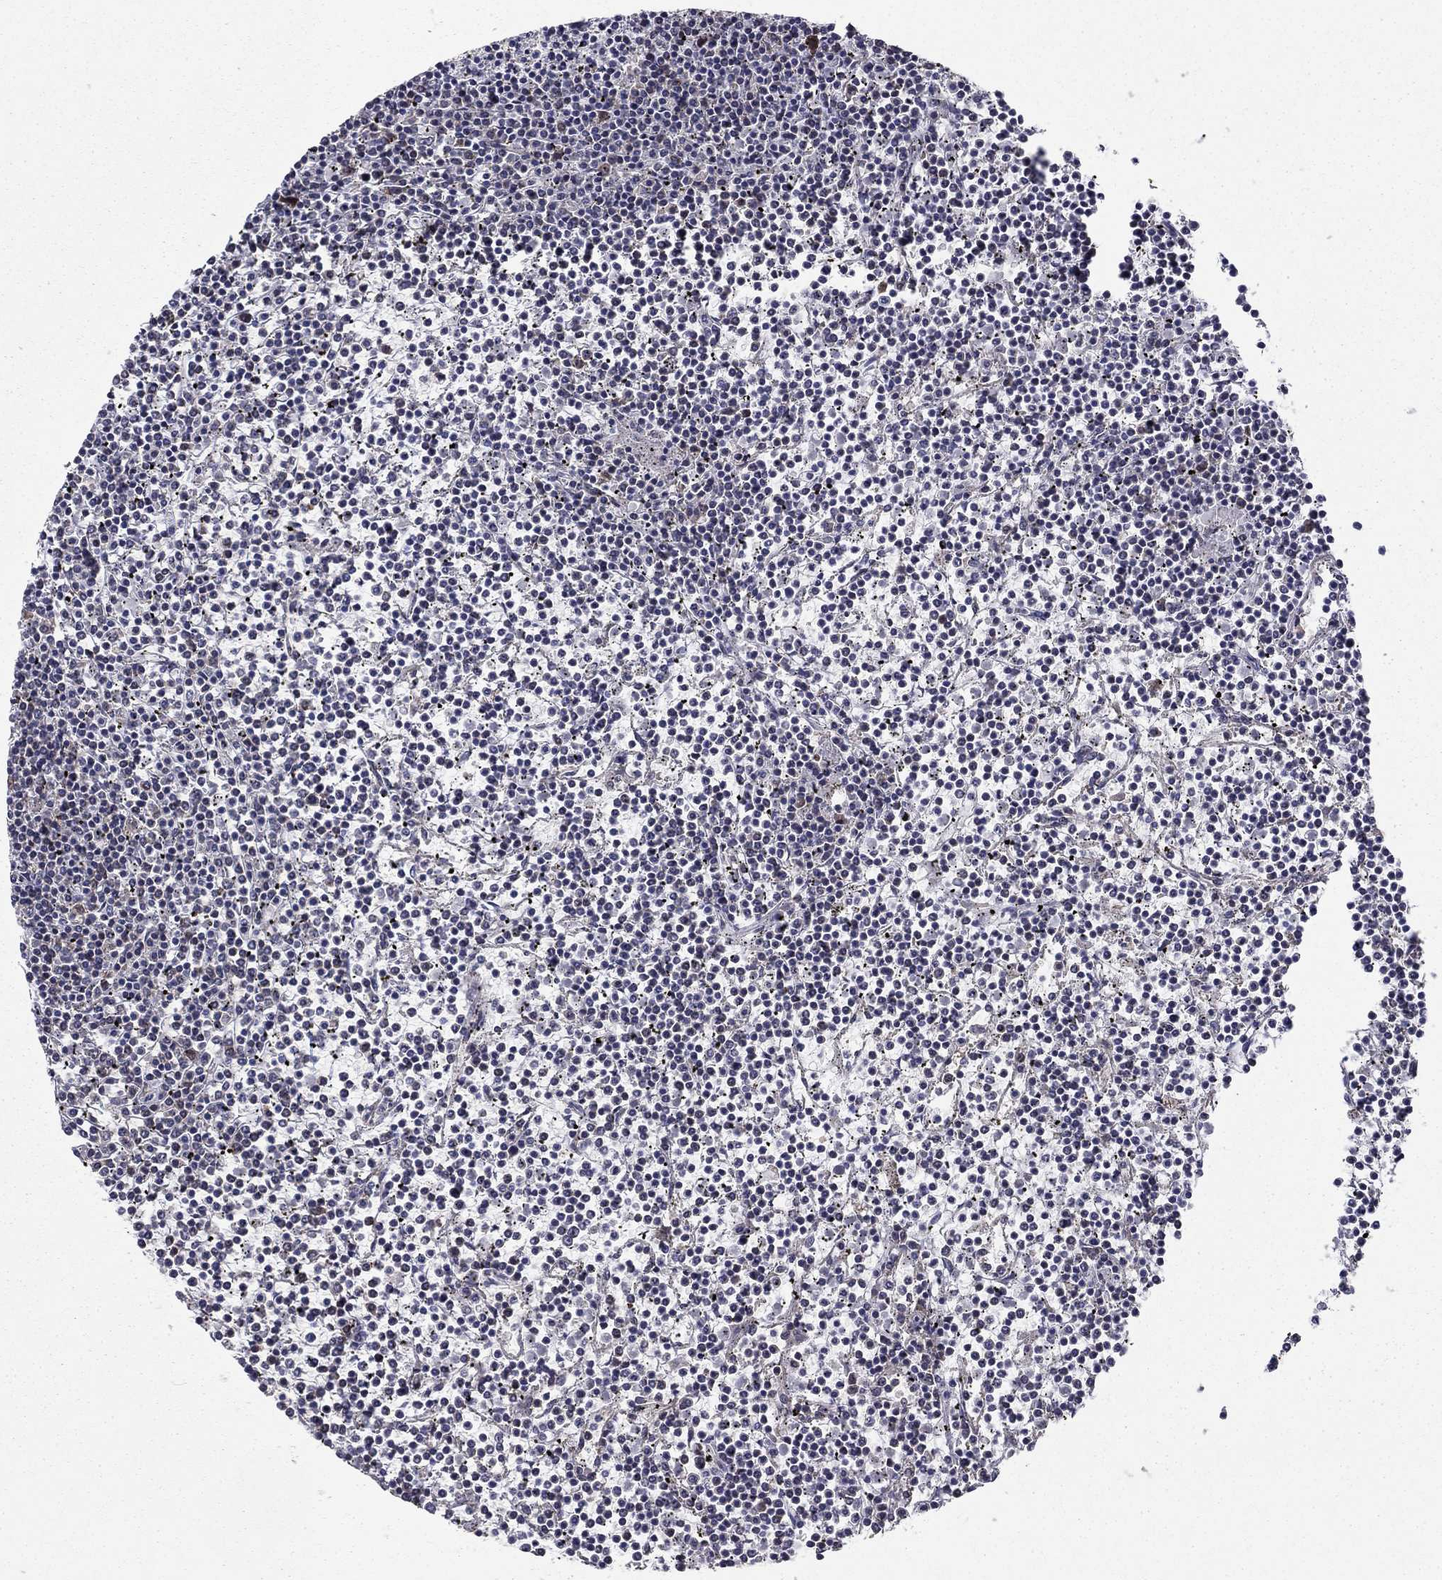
{"staining": {"intensity": "negative", "quantity": "none", "location": "none"}, "tissue": "lymphoma", "cell_type": "Tumor cells", "image_type": "cancer", "snomed": [{"axis": "morphology", "description": "Malignant lymphoma, non-Hodgkin's type, Low grade"}, {"axis": "topography", "description": "Spleen"}], "caption": "High power microscopy micrograph of an IHC image of low-grade malignant lymphoma, non-Hodgkin's type, revealing no significant staining in tumor cells.", "gene": "NKIRAS1", "patient": {"sex": "female", "age": 19}}